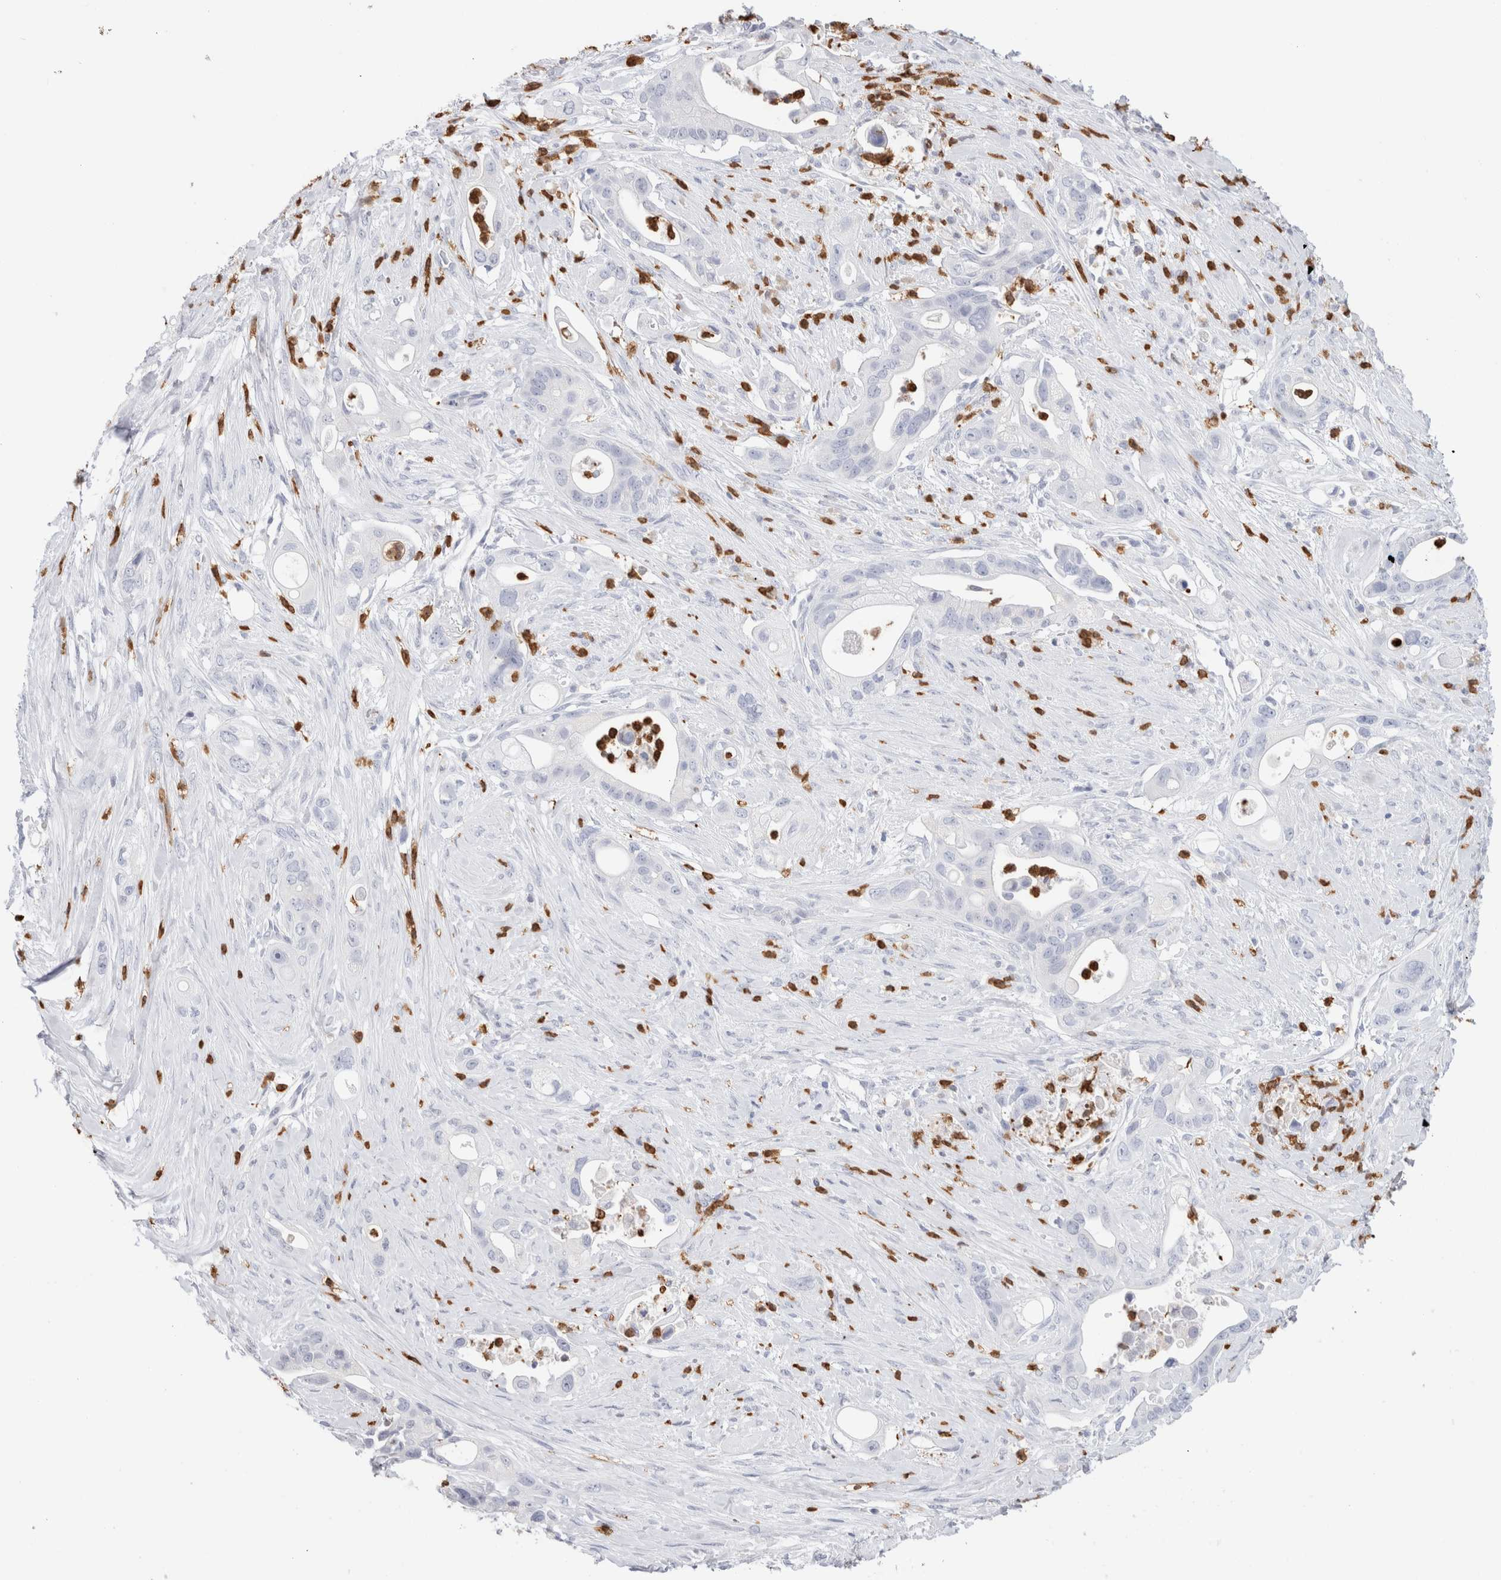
{"staining": {"intensity": "negative", "quantity": "none", "location": "none"}, "tissue": "pancreatic cancer", "cell_type": "Tumor cells", "image_type": "cancer", "snomed": [{"axis": "morphology", "description": "Adenocarcinoma, NOS"}, {"axis": "topography", "description": "Pancreas"}], "caption": "DAB (3,3'-diaminobenzidine) immunohistochemical staining of human adenocarcinoma (pancreatic) reveals no significant expression in tumor cells. (DAB (3,3'-diaminobenzidine) immunohistochemistry (IHC), high magnification).", "gene": "SLC10A5", "patient": {"sex": "male", "age": 53}}